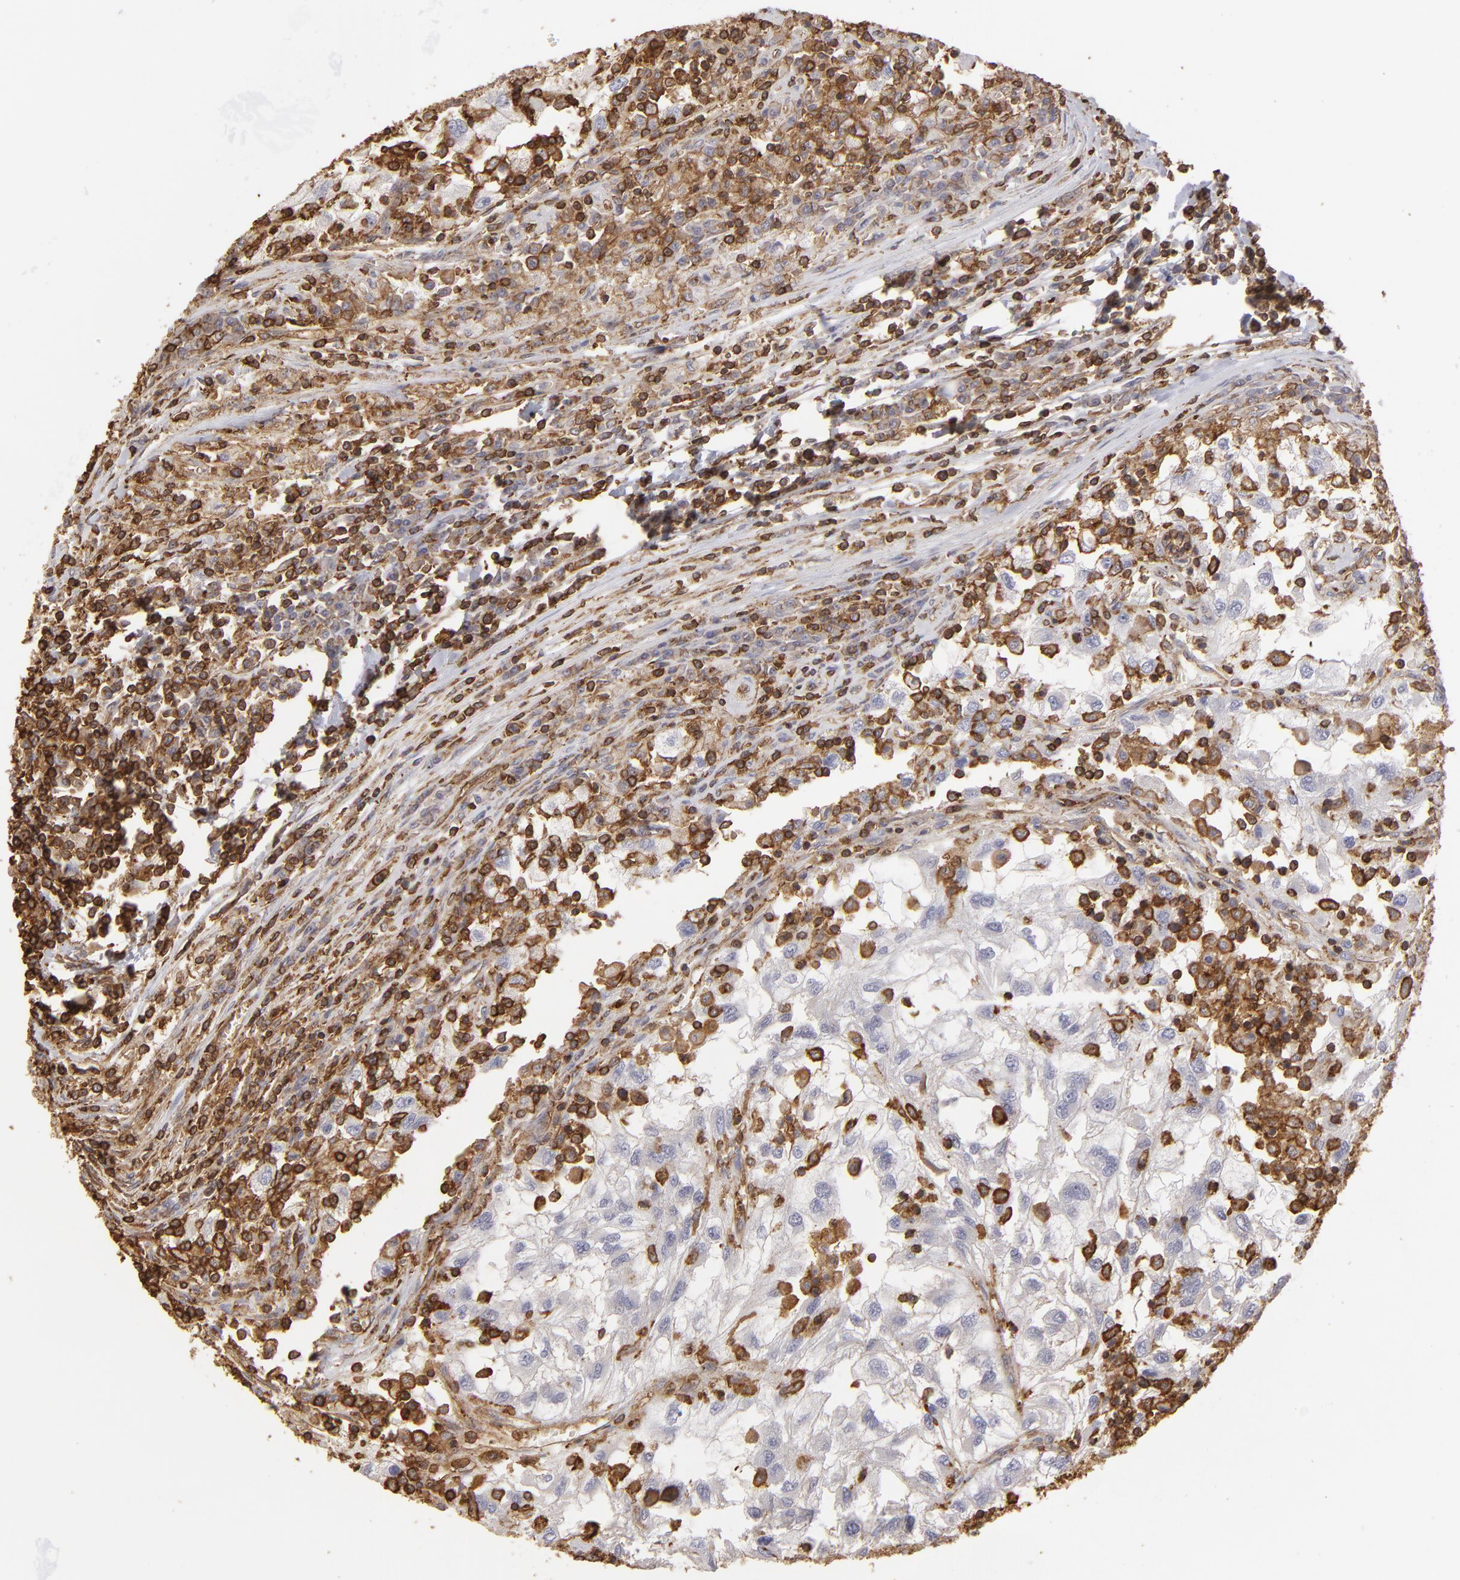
{"staining": {"intensity": "strong", "quantity": ">75%", "location": "cytoplasmic/membranous"}, "tissue": "renal cancer", "cell_type": "Tumor cells", "image_type": "cancer", "snomed": [{"axis": "morphology", "description": "Normal tissue, NOS"}, {"axis": "morphology", "description": "Adenocarcinoma, NOS"}, {"axis": "topography", "description": "Kidney"}], "caption": "The micrograph displays a brown stain indicating the presence of a protein in the cytoplasmic/membranous of tumor cells in adenocarcinoma (renal).", "gene": "ACTB", "patient": {"sex": "male", "age": 71}}